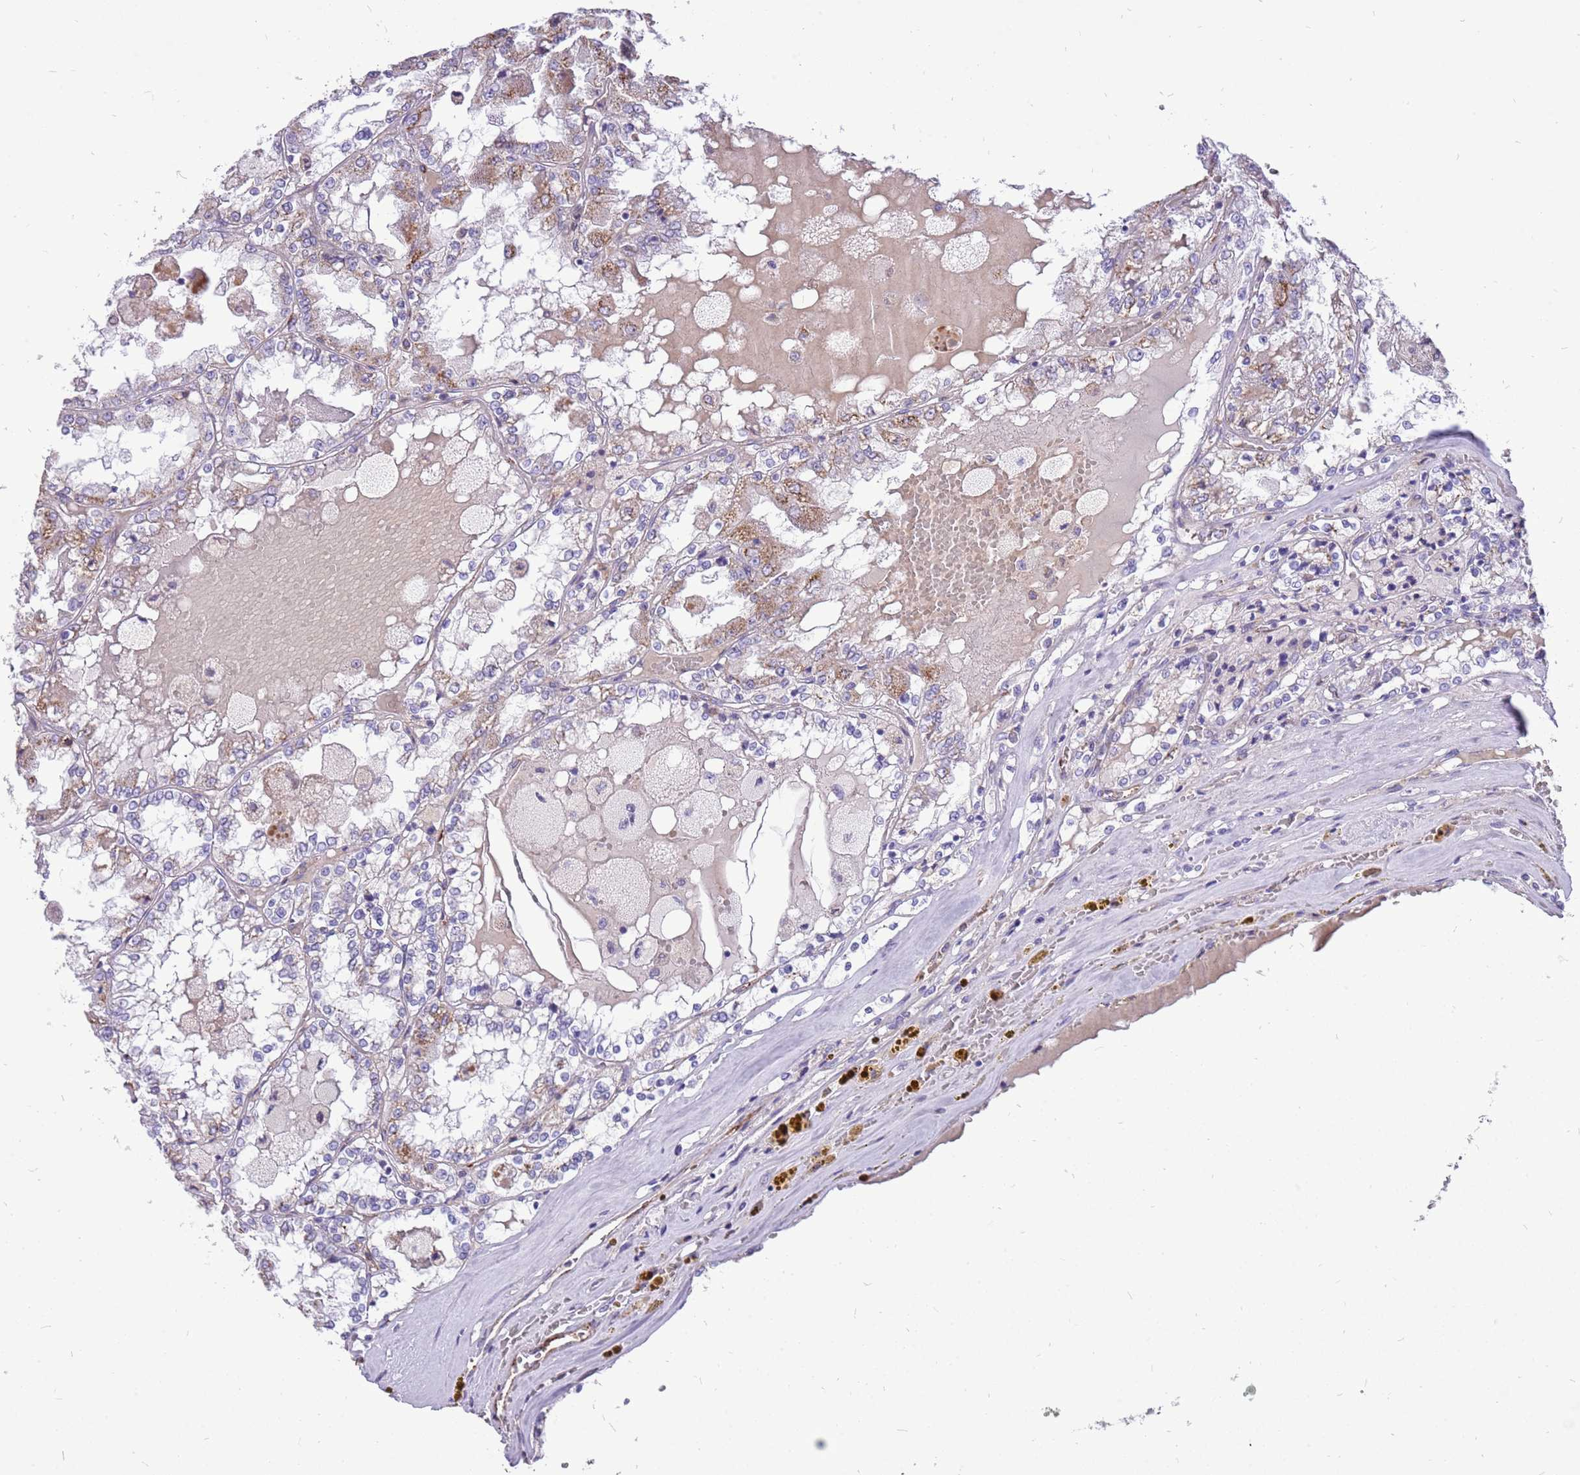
{"staining": {"intensity": "moderate", "quantity": "<25%", "location": "cytoplasmic/membranous"}, "tissue": "renal cancer", "cell_type": "Tumor cells", "image_type": "cancer", "snomed": [{"axis": "morphology", "description": "Adenocarcinoma, NOS"}, {"axis": "topography", "description": "Kidney"}], "caption": "A high-resolution image shows immunohistochemistry (IHC) staining of renal cancer, which shows moderate cytoplasmic/membranous expression in approximately <25% of tumor cells. (Brightfield microscopy of DAB IHC at high magnification).", "gene": "PCNX1", "patient": {"sex": "female", "age": 56}}